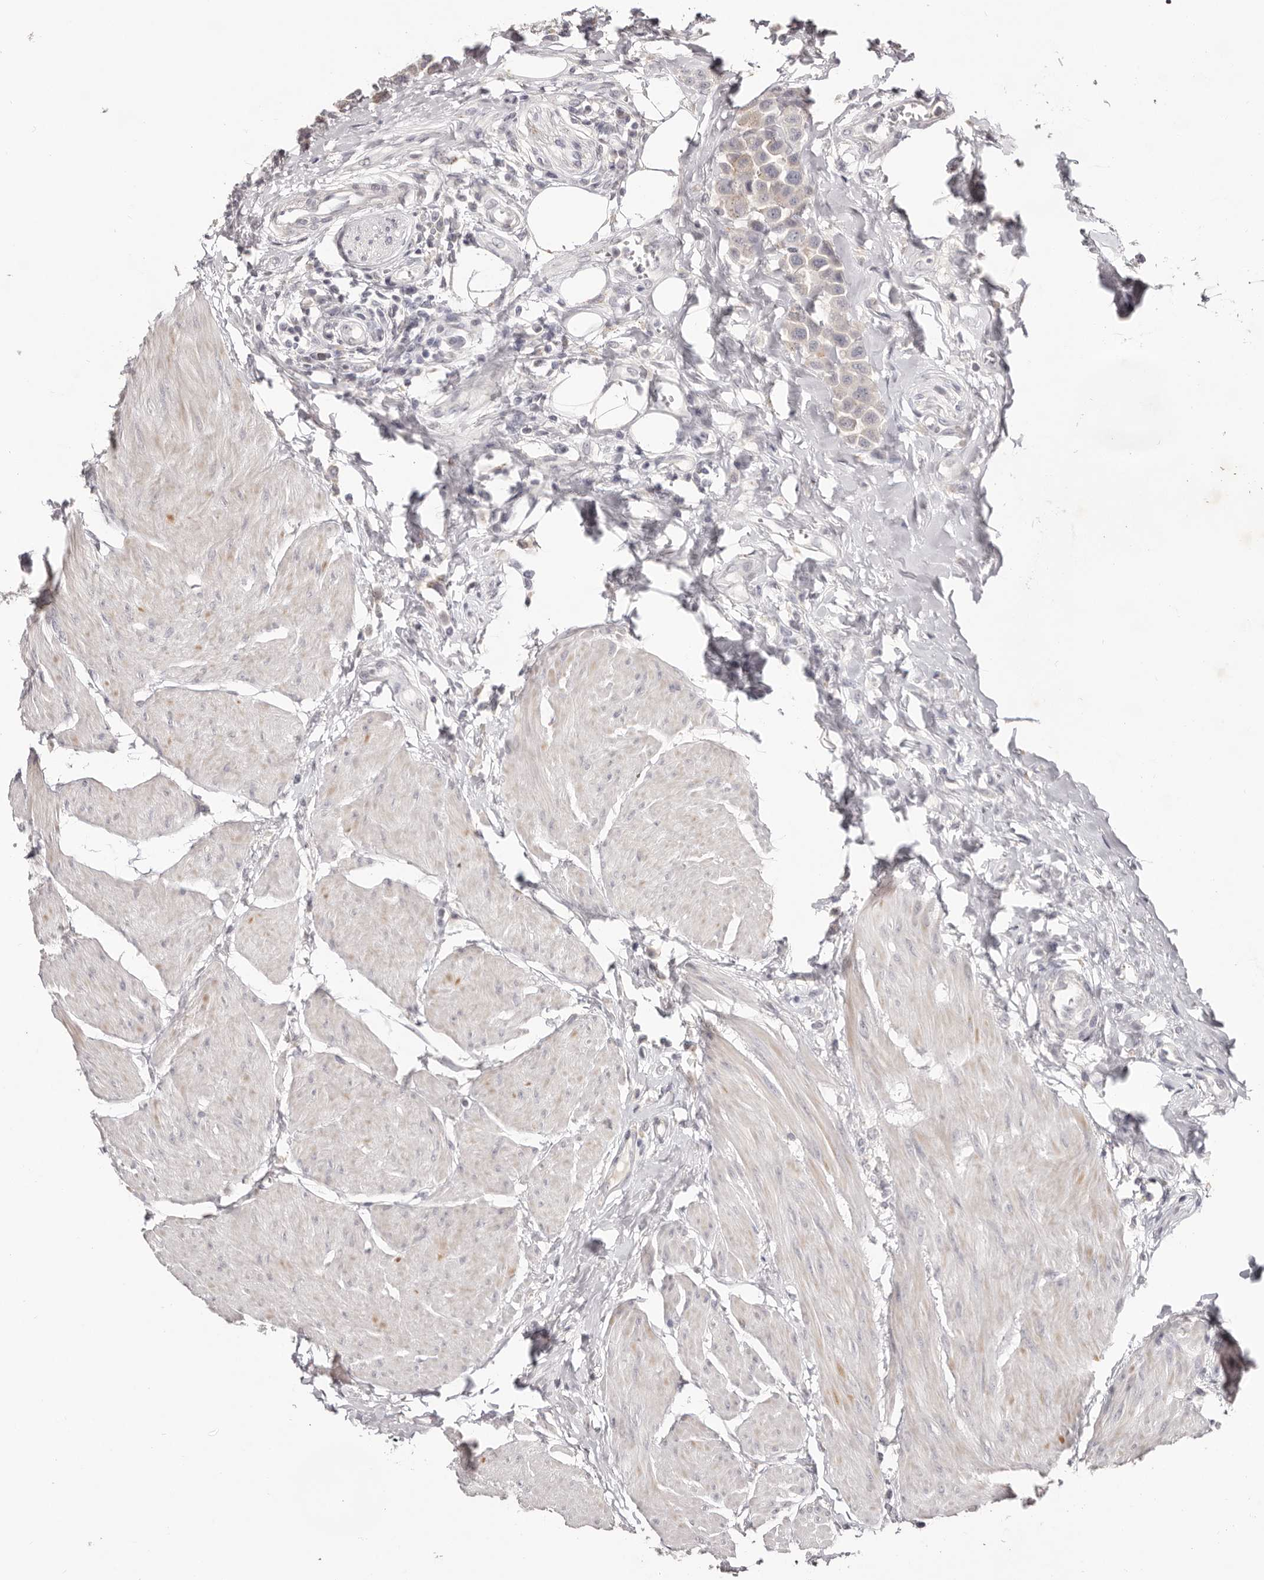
{"staining": {"intensity": "weak", "quantity": "<25%", "location": "cytoplasmic/membranous"}, "tissue": "urothelial cancer", "cell_type": "Tumor cells", "image_type": "cancer", "snomed": [{"axis": "morphology", "description": "Urothelial carcinoma, High grade"}, {"axis": "topography", "description": "Urinary bladder"}], "caption": "Tumor cells show no significant protein expression in urothelial cancer.", "gene": "PCDHB6", "patient": {"sex": "male", "age": 50}}